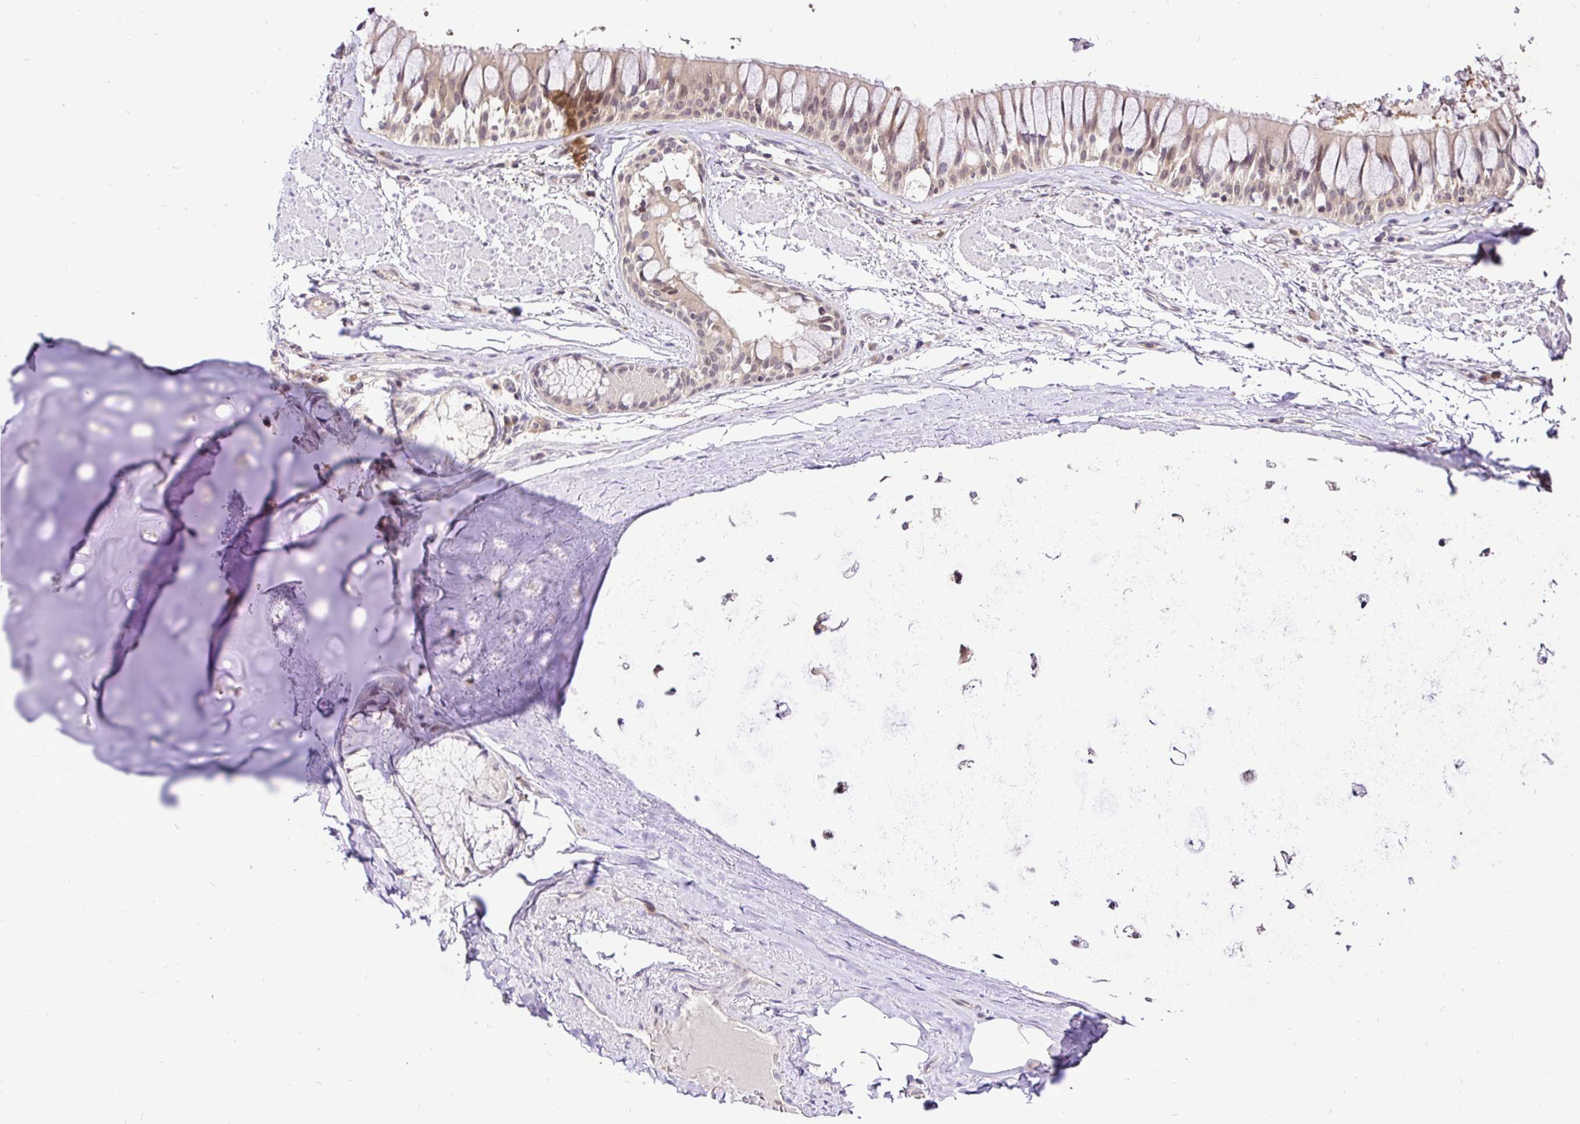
{"staining": {"intensity": "negative", "quantity": "none", "location": "none"}, "tissue": "adipose tissue", "cell_type": "Adipocytes", "image_type": "normal", "snomed": [{"axis": "morphology", "description": "Normal tissue, NOS"}, {"axis": "topography", "description": "Cartilage tissue"}, {"axis": "topography", "description": "Bronchus"}], "caption": "Immunohistochemistry (IHC) micrograph of benign human adipose tissue stained for a protein (brown), which displays no expression in adipocytes.", "gene": "UBE2M", "patient": {"sex": "male", "age": 64}}